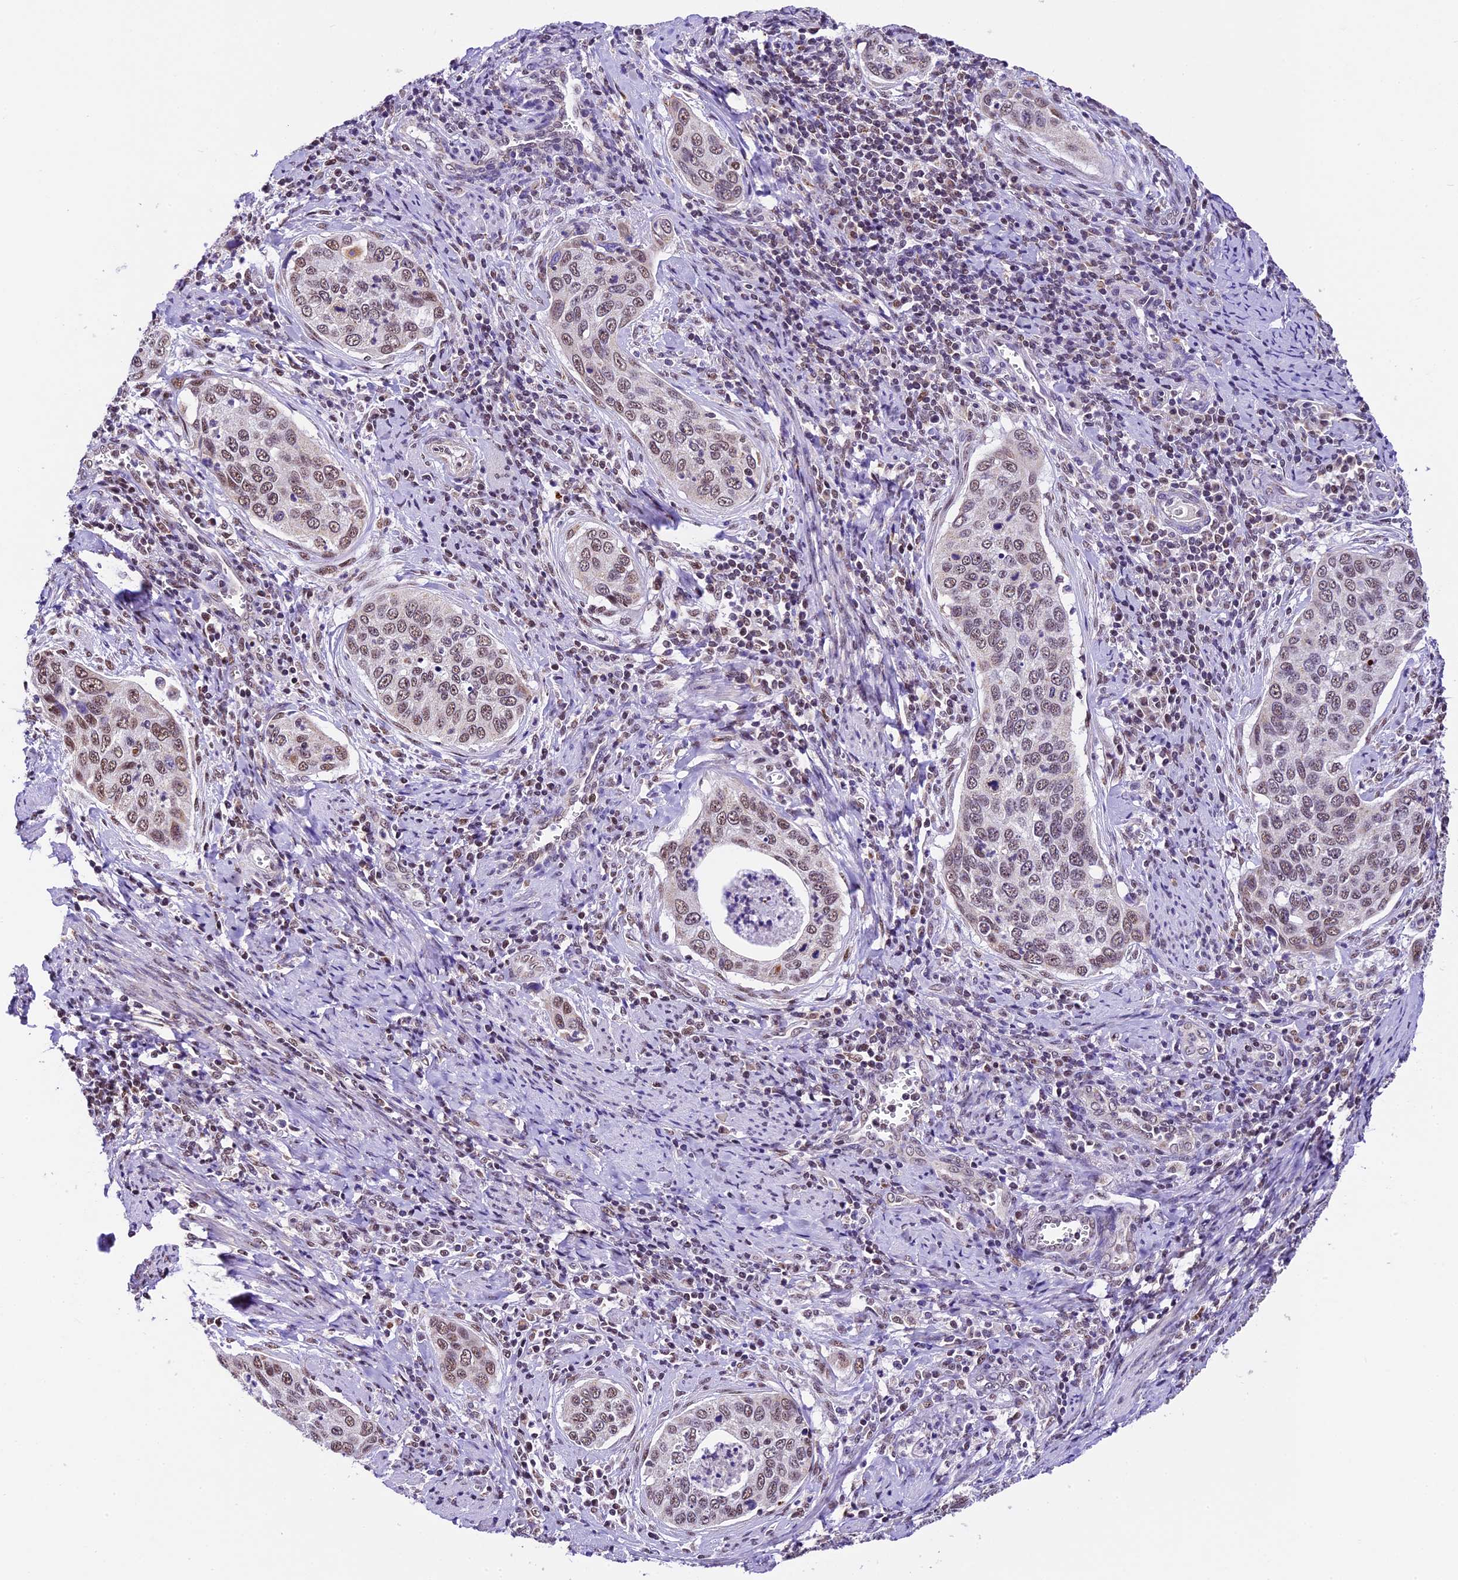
{"staining": {"intensity": "moderate", "quantity": "25%-75%", "location": "nuclear"}, "tissue": "cervical cancer", "cell_type": "Tumor cells", "image_type": "cancer", "snomed": [{"axis": "morphology", "description": "Squamous cell carcinoma, NOS"}, {"axis": "topography", "description": "Cervix"}], "caption": "DAB (3,3'-diaminobenzidine) immunohistochemical staining of cervical cancer displays moderate nuclear protein staining in approximately 25%-75% of tumor cells.", "gene": "CARS2", "patient": {"sex": "female", "age": 53}}